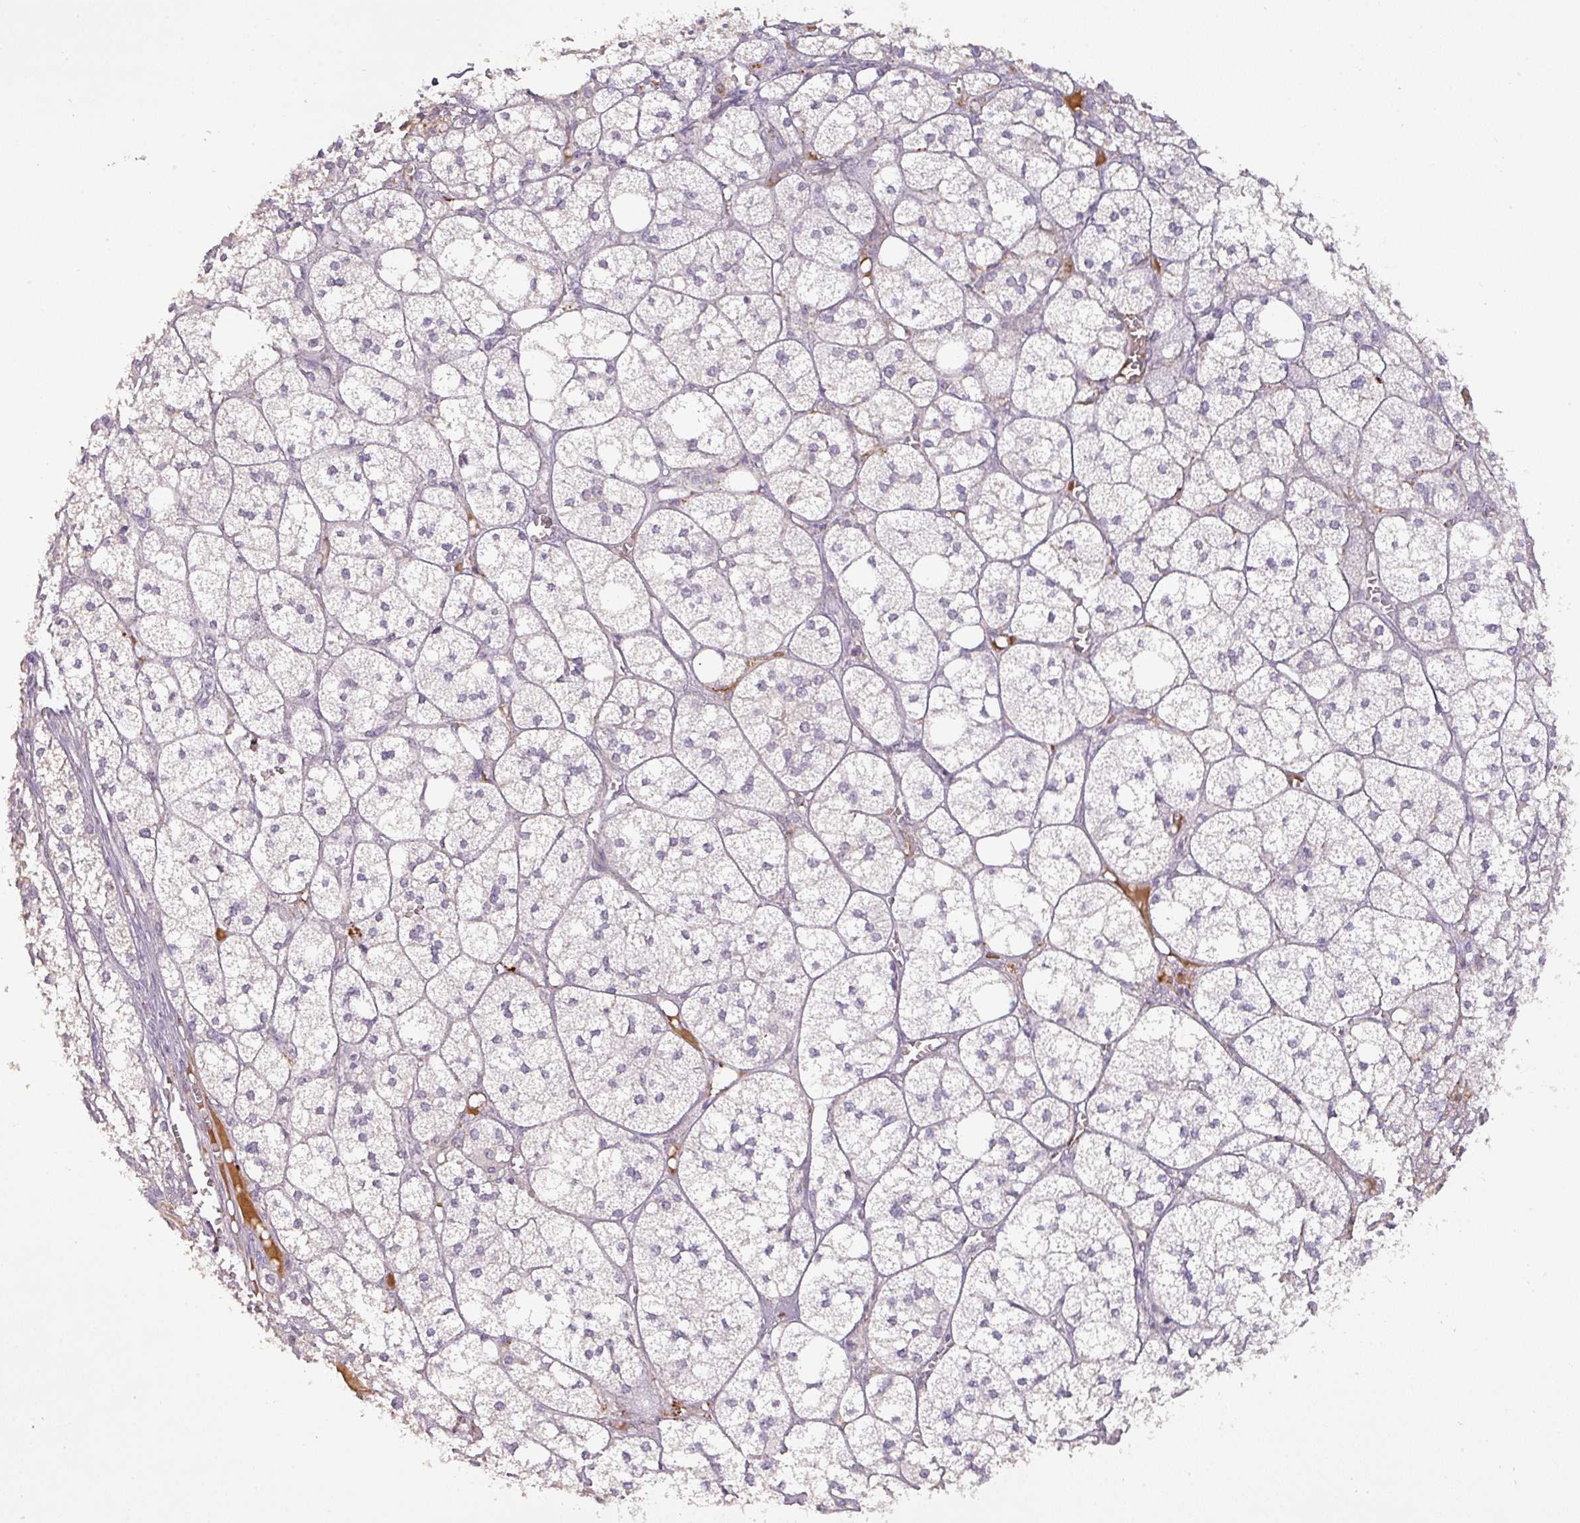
{"staining": {"intensity": "negative", "quantity": "none", "location": "none"}, "tissue": "adrenal gland", "cell_type": "Glandular cells", "image_type": "normal", "snomed": [{"axis": "morphology", "description": "Normal tissue, NOS"}, {"axis": "topography", "description": "Adrenal gland"}], "caption": "This is an IHC image of unremarkable human adrenal gland. There is no staining in glandular cells.", "gene": "DRD5", "patient": {"sex": "female", "age": 61}}